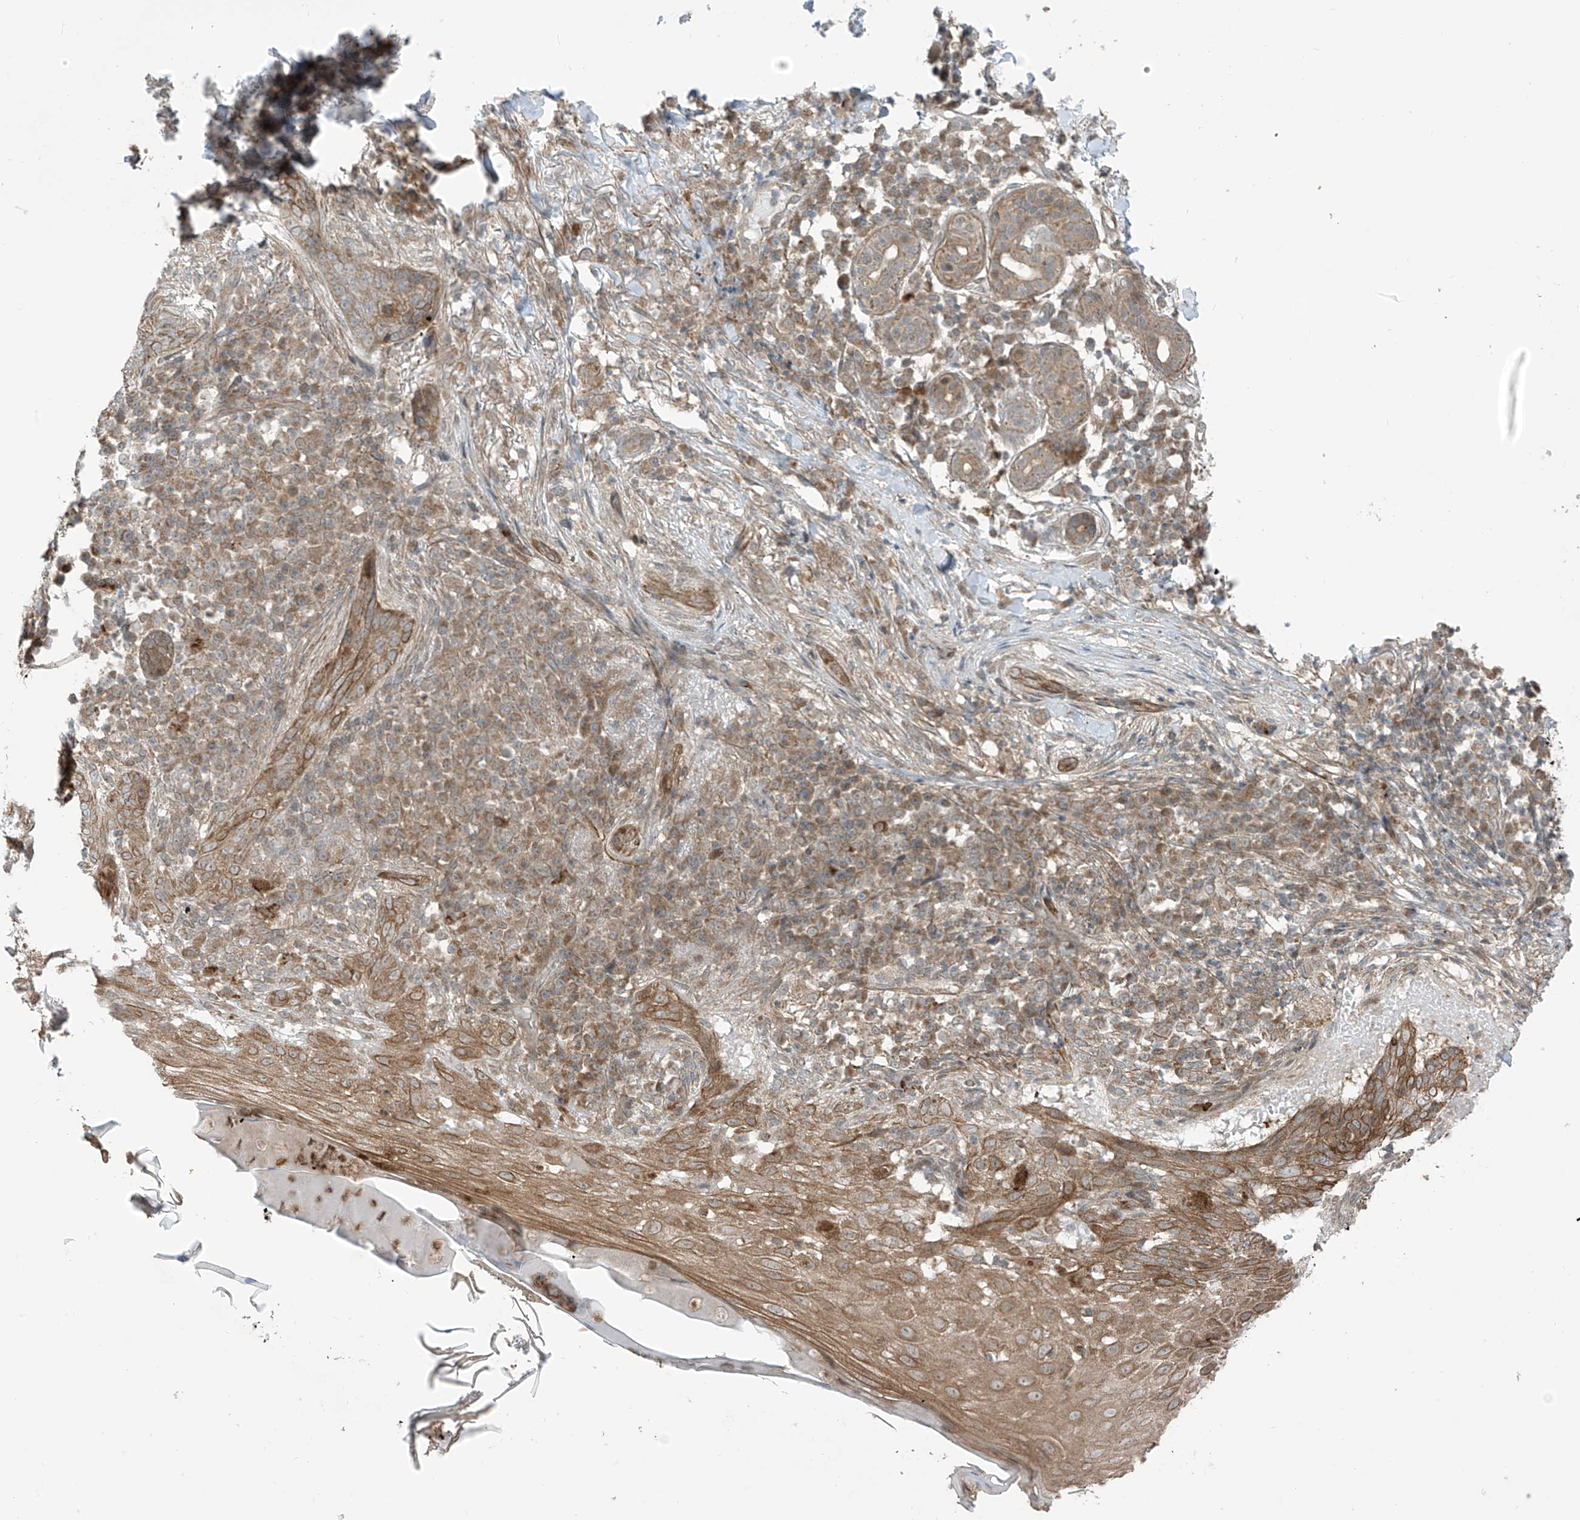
{"staining": {"intensity": "moderate", "quantity": ">75%", "location": "cytoplasmic/membranous"}, "tissue": "skin cancer", "cell_type": "Tumor cells", "image_type": "cancer", "snomed": [{"axis": "morphology", "description": "Basal cell carcinoma"}, {"axis": "topography", "description": "Skin"}], "caption": "Skin cancer (basal cell carcinoma) stained with DAB (3,3'-diaminobenzidine) immunohistochemistry (IHC) exhibits medium levels of moderate cytoplasmic/membranous staining in approximately >75% of tumor cells.", "gene": "PDE11A", "patient": {"sex": "male", "age": 85}}